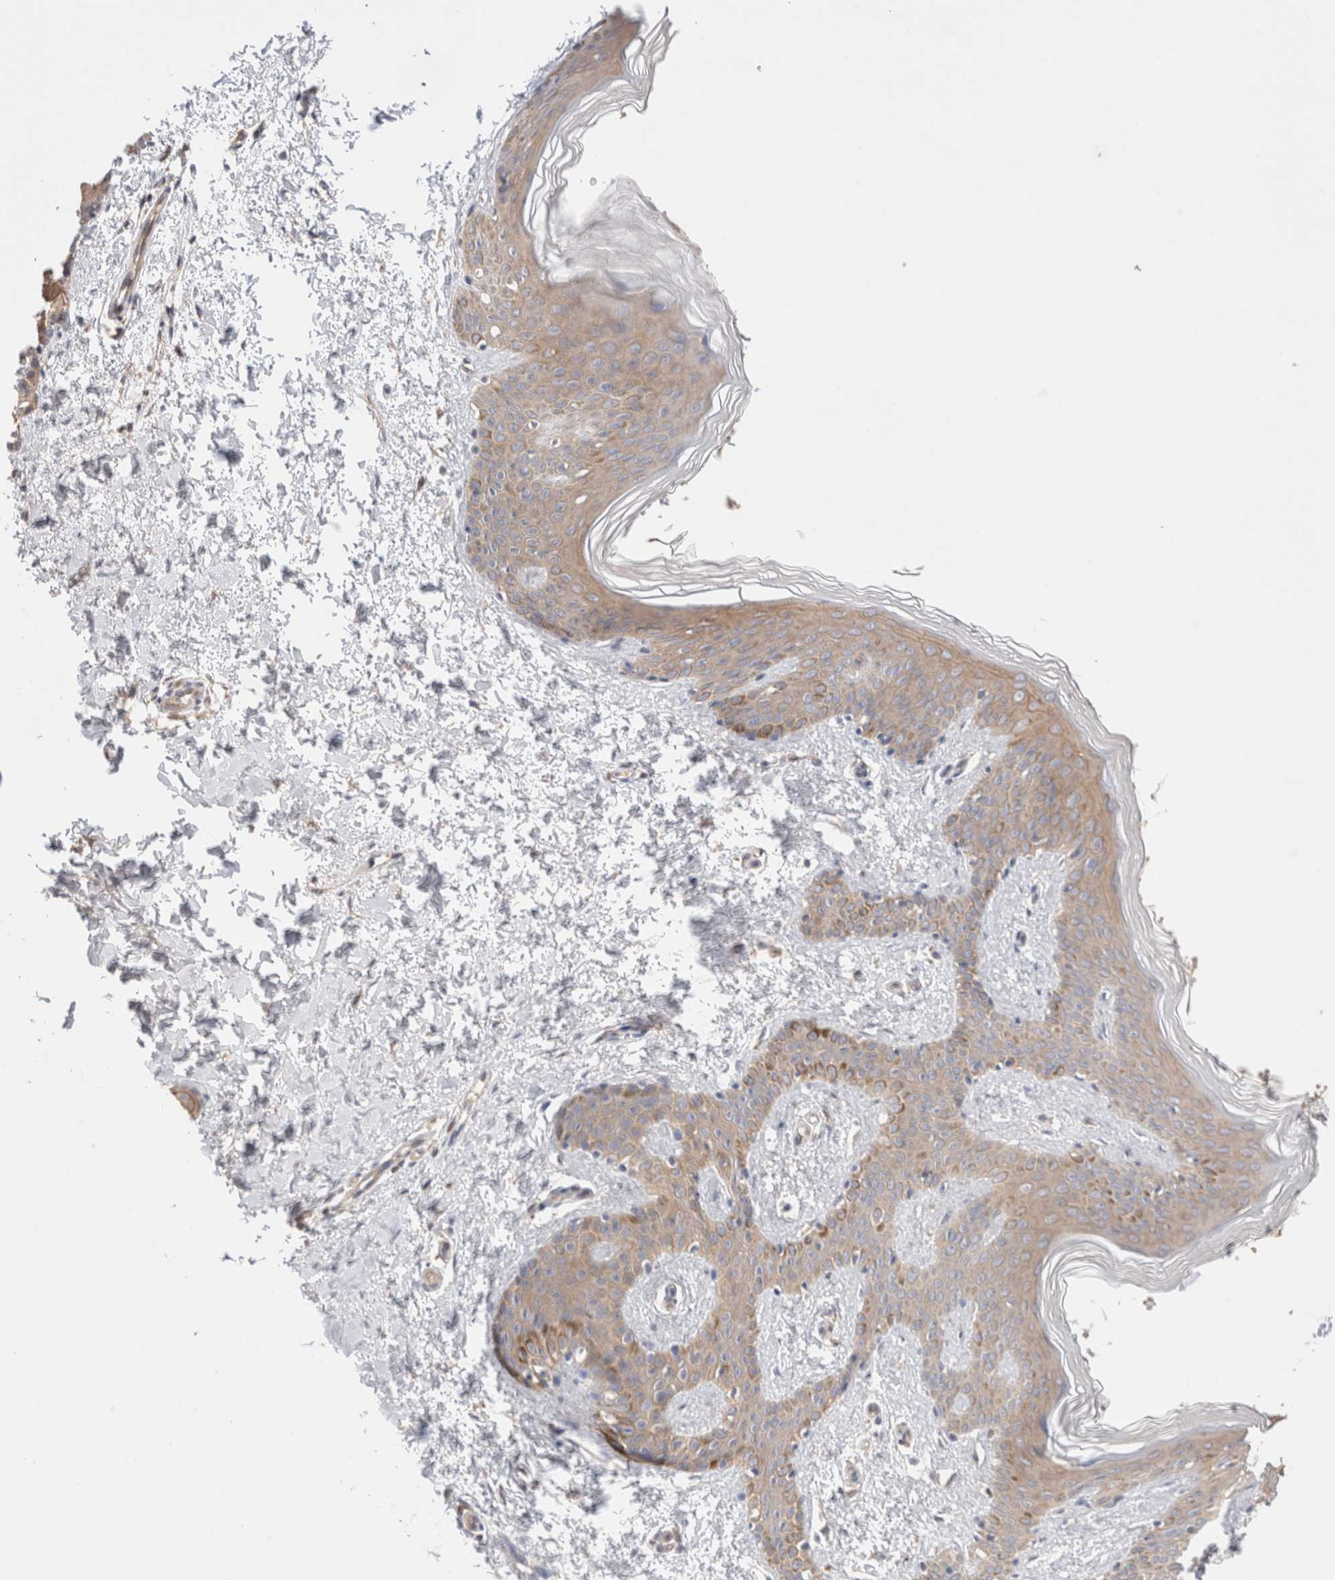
{"staining": {"intensity": "weak", "quantity": ">75%", "location": "cytoplasmic/membranous"}, "tissue": "skin", "cell_type": "Fibroblasts", "image_type": "normal", "snomed": [{"axis": "morphology", "description": "Normal tissue, NOS"}, {"axis": "morphology", "description": "Neoplasm, benign, NOS"}, {"axis": "topography", "description": "Skin"}, {"axis": "topography", "description": "Soft tissue"}], "caption": "The image exhibits immunohistochemical staining of normal skin. There is weak cytoplasmic/membranous positivity is identified in approximately >75% of fibroblasts. The staining is performed using DAB (3,3'-diaminobenzidine) brown chromogen to label protein expression. The nuclei are counter-stained blue using hematoxylin.", "gene": "SIKE1", "patient": {"sex": "male", "age": 26}}